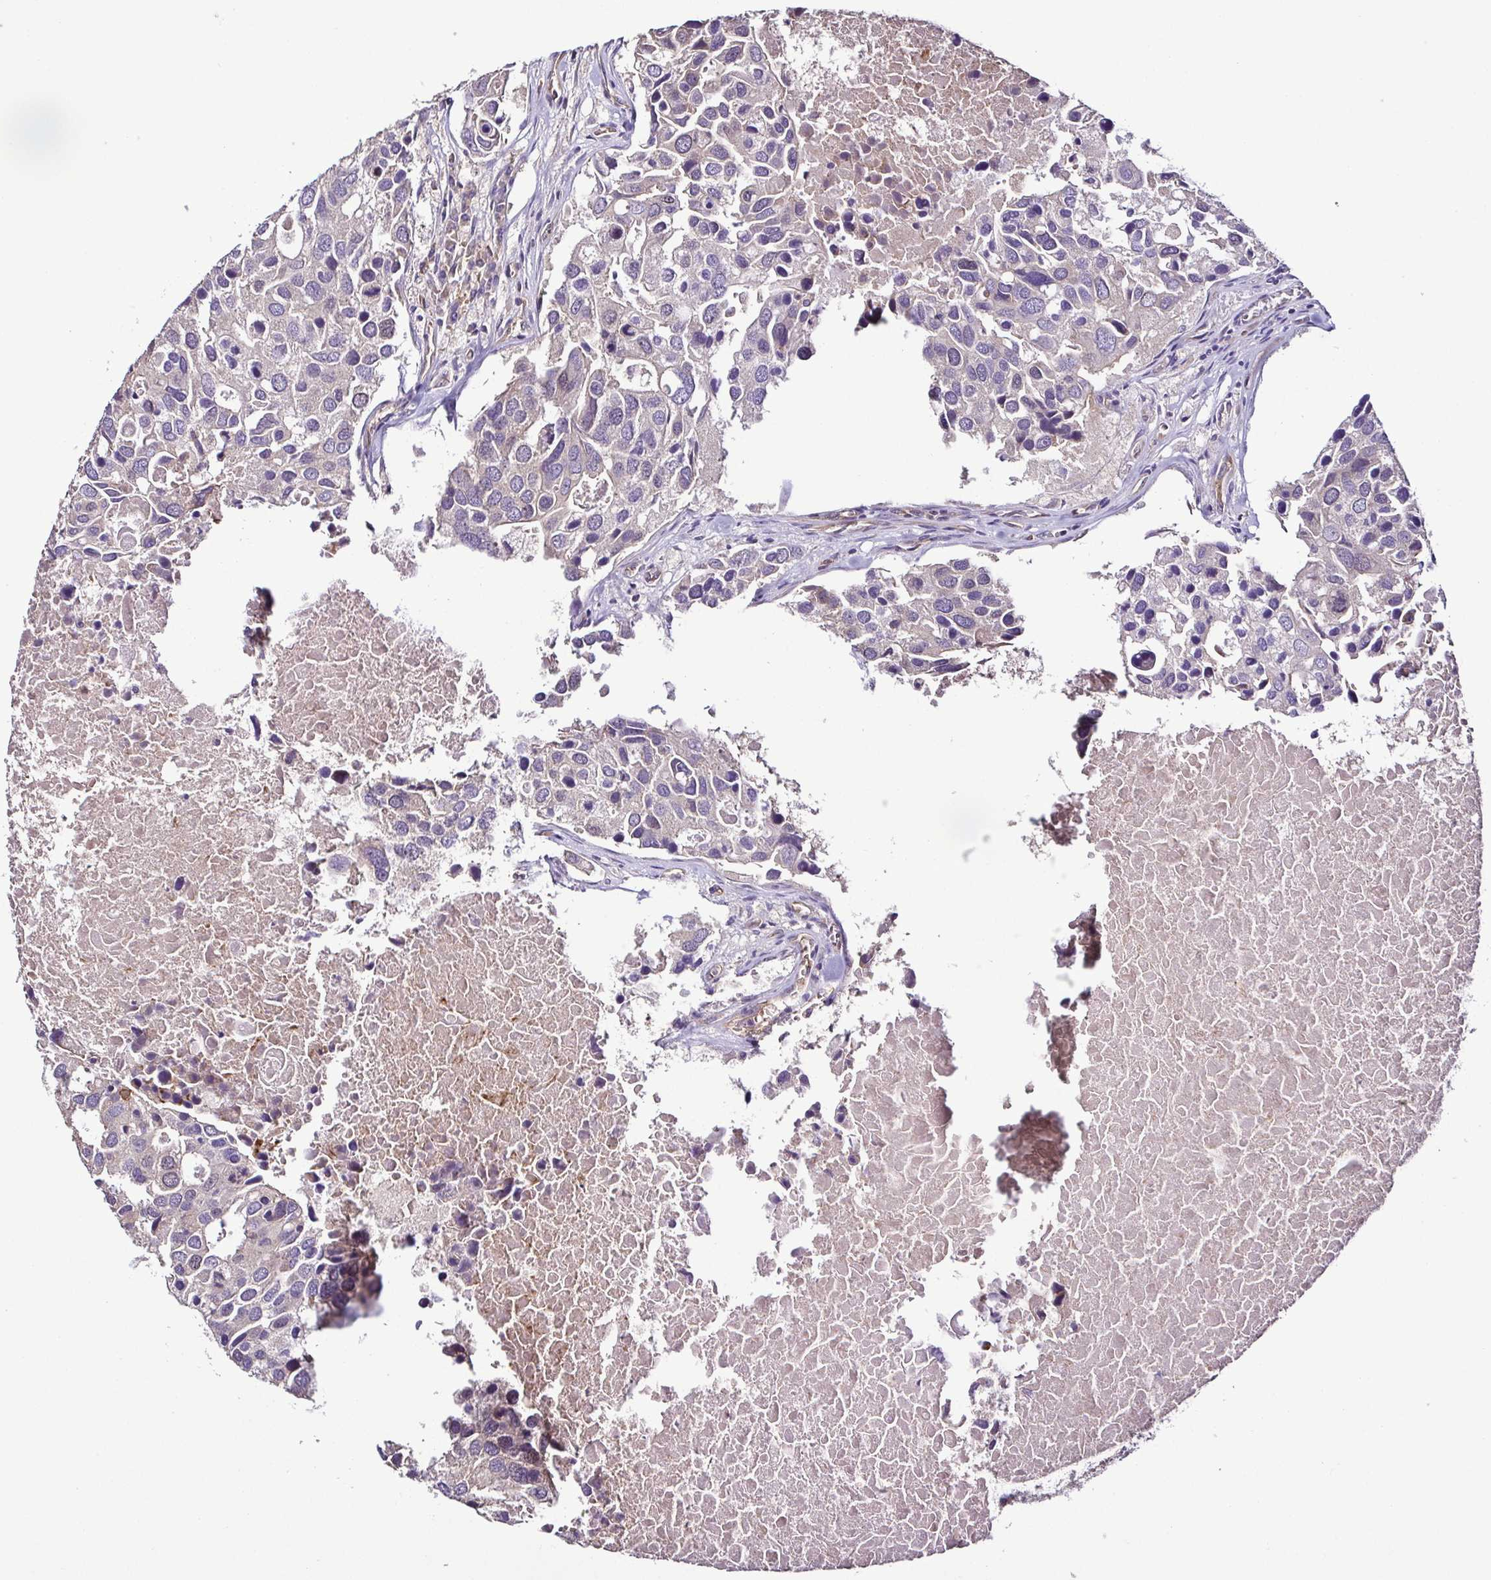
{"staining": {"intensity": "negative", "quantity": "none", "location": "none"}, "tissue": "breast cancer", "cell_type": "Tumor cells", "image_type": "cancer", "snomed": [{"axis": "morphology", "description": "Duct carcinoma"}, {"axis": "topography", "description": "Breast"}], "caption": "Tumor cells show no significant protein positivity in breast infiltrating ductal carcinoma.", "gene": "LMOD2", "patient": {"sex": "female", "age": 83}}